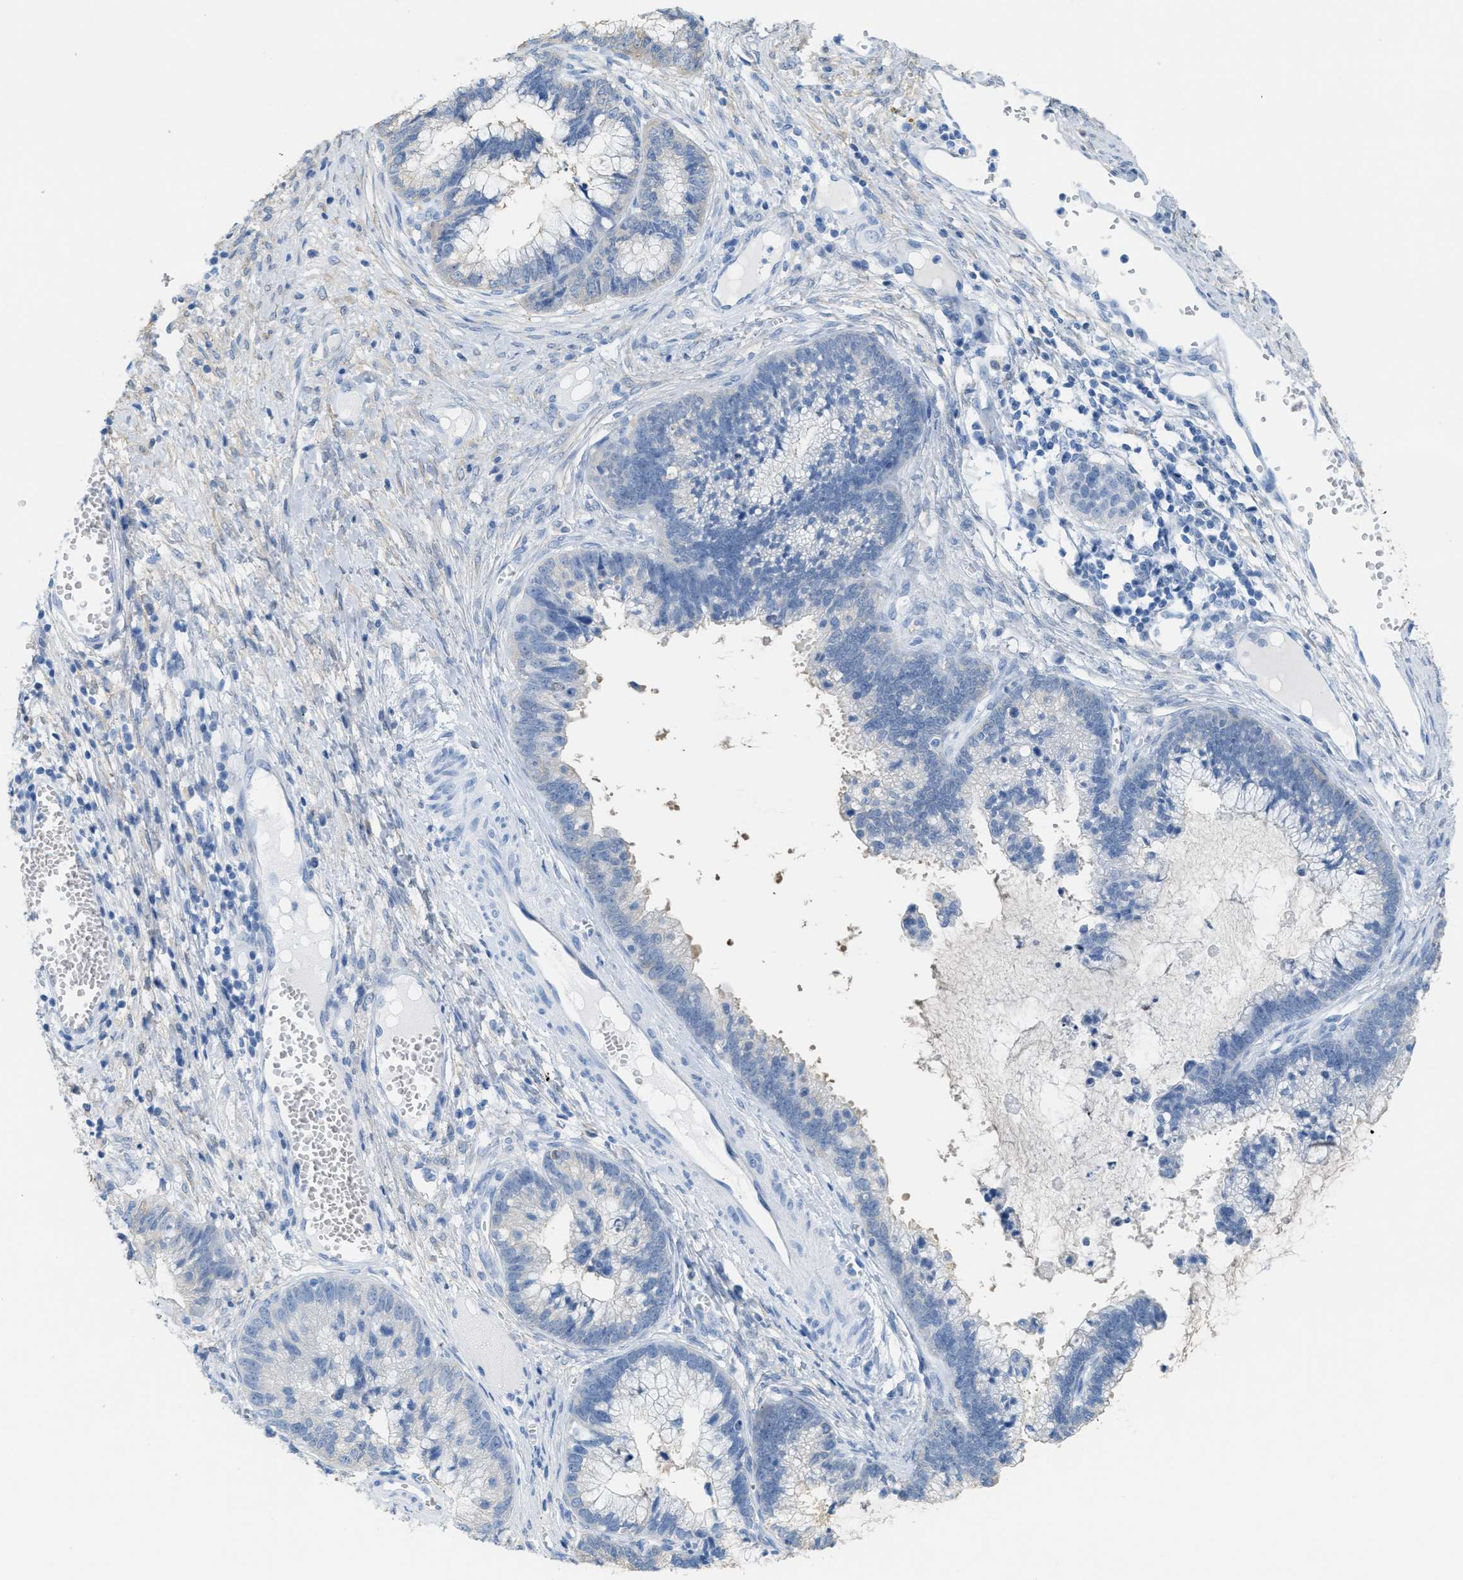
{"staining": {"intensity": "negative", "quantity": "none", "location": "none"}, "tissue": "cervical cancer", "cell_type": "Tumor cells", "image_type": "cancer", "snomed": [{"axis": "morphology", "description": "Adenocarcinoma, NOS"}, {"axis": "topography", "description": "Cervix"}], "caption": "The photomicrograph displays no significant positivity in tumor cells of cervical adenocarcinoma.", "gene": "ASGR1", "patient": {"sex": "female", "age": 44}}